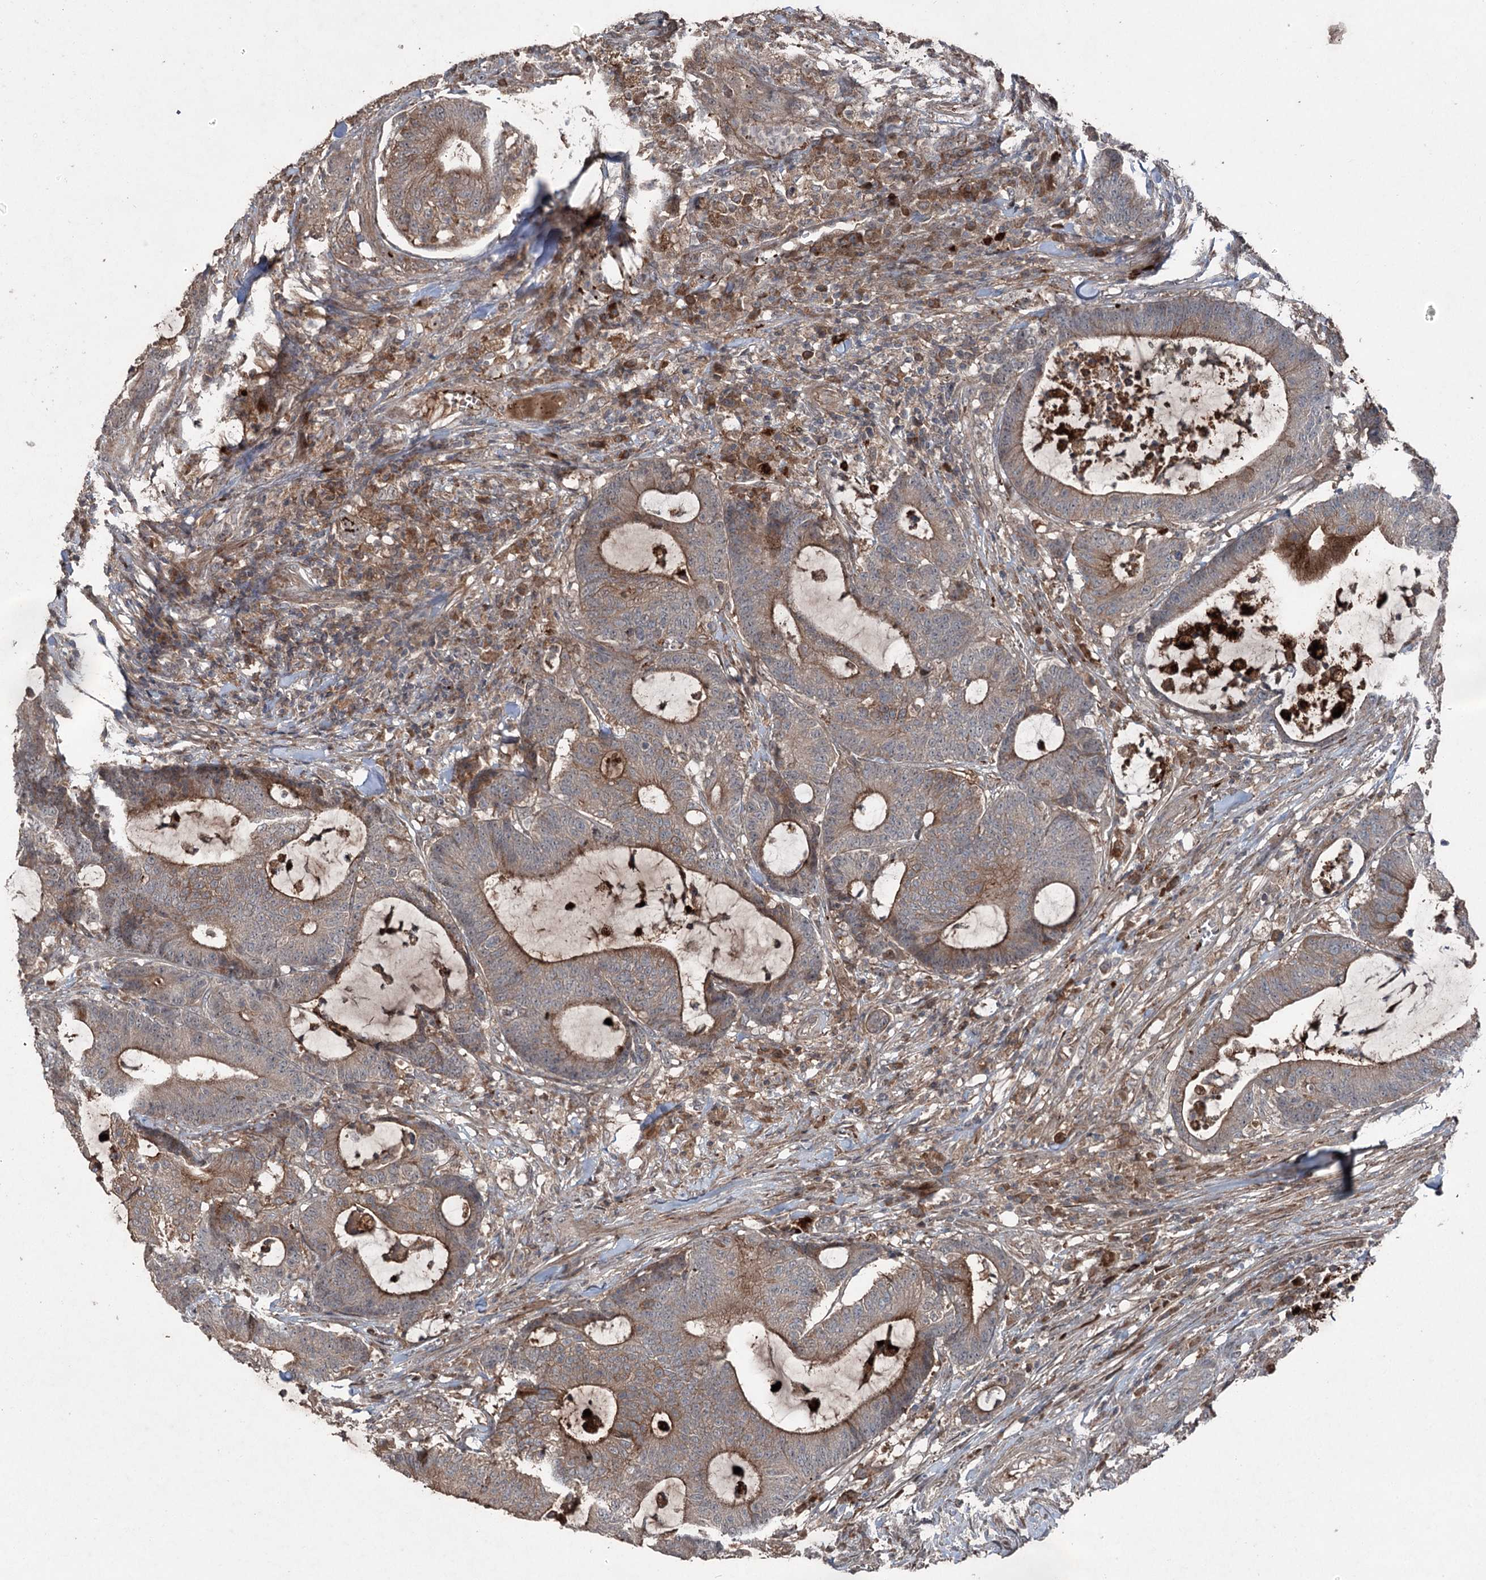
{"staining": {"intensity": "moderate", "quantity": ">75%", "location": "cytoplasmic/membranous"}, "tissue": "colorectal cancer", "cell_type": "Tumor cells", "image_type": "cancer", "snomed": [{"axis": "morphology", "description": "Adenocarcinoma, NOS"}, {"axis": "topography", "description": "Colon"}], "caption": "A medium amount of moderate cytoplasmic/membranous expression is identified in about >75% of tumor cells in colorectal cancer tissue.", "gene": "MAPK8IP2", "patient": {"sex": "female", "age": 84}}